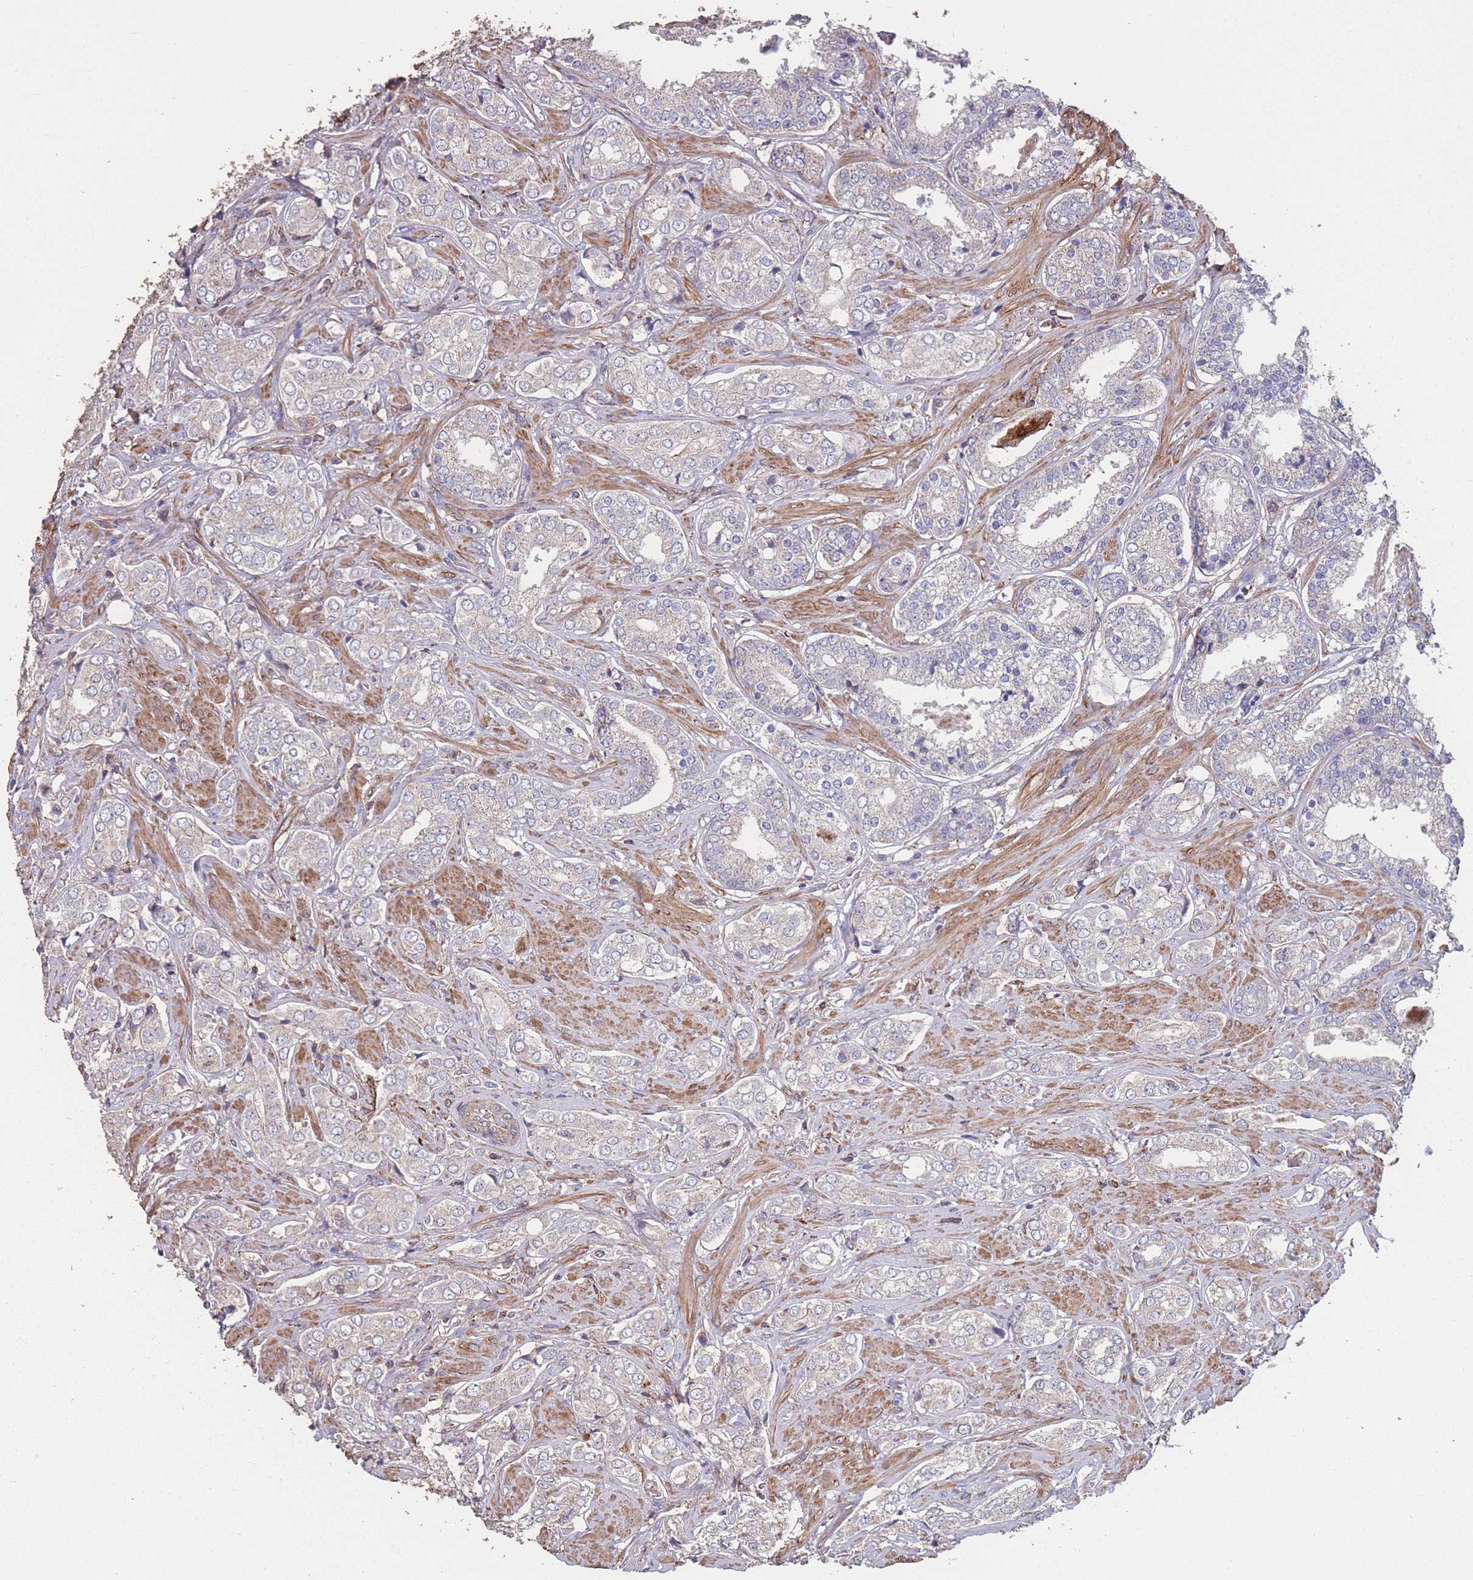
{"staining": {"intensity": "weak", "quantity": "25%-75%", "location": "cytoplasmic/membranous"}, "tissue": "prostate cancer", "cell_type": "Tumor cells", "image_type": "cancer", "snomed": [{"axis": "morphology", "description": "Adenocarcinoma, High grade"}, {"axis": "topography", "description": "Prostate"}], "caption": "IHC of human prostate cancer exhibits low levels of weak cytoplasmic/membranous expression in about 25%-75% of tumor cells.", "gene": "NUDT21", "patient": {"sex": "male", "age": 71}}